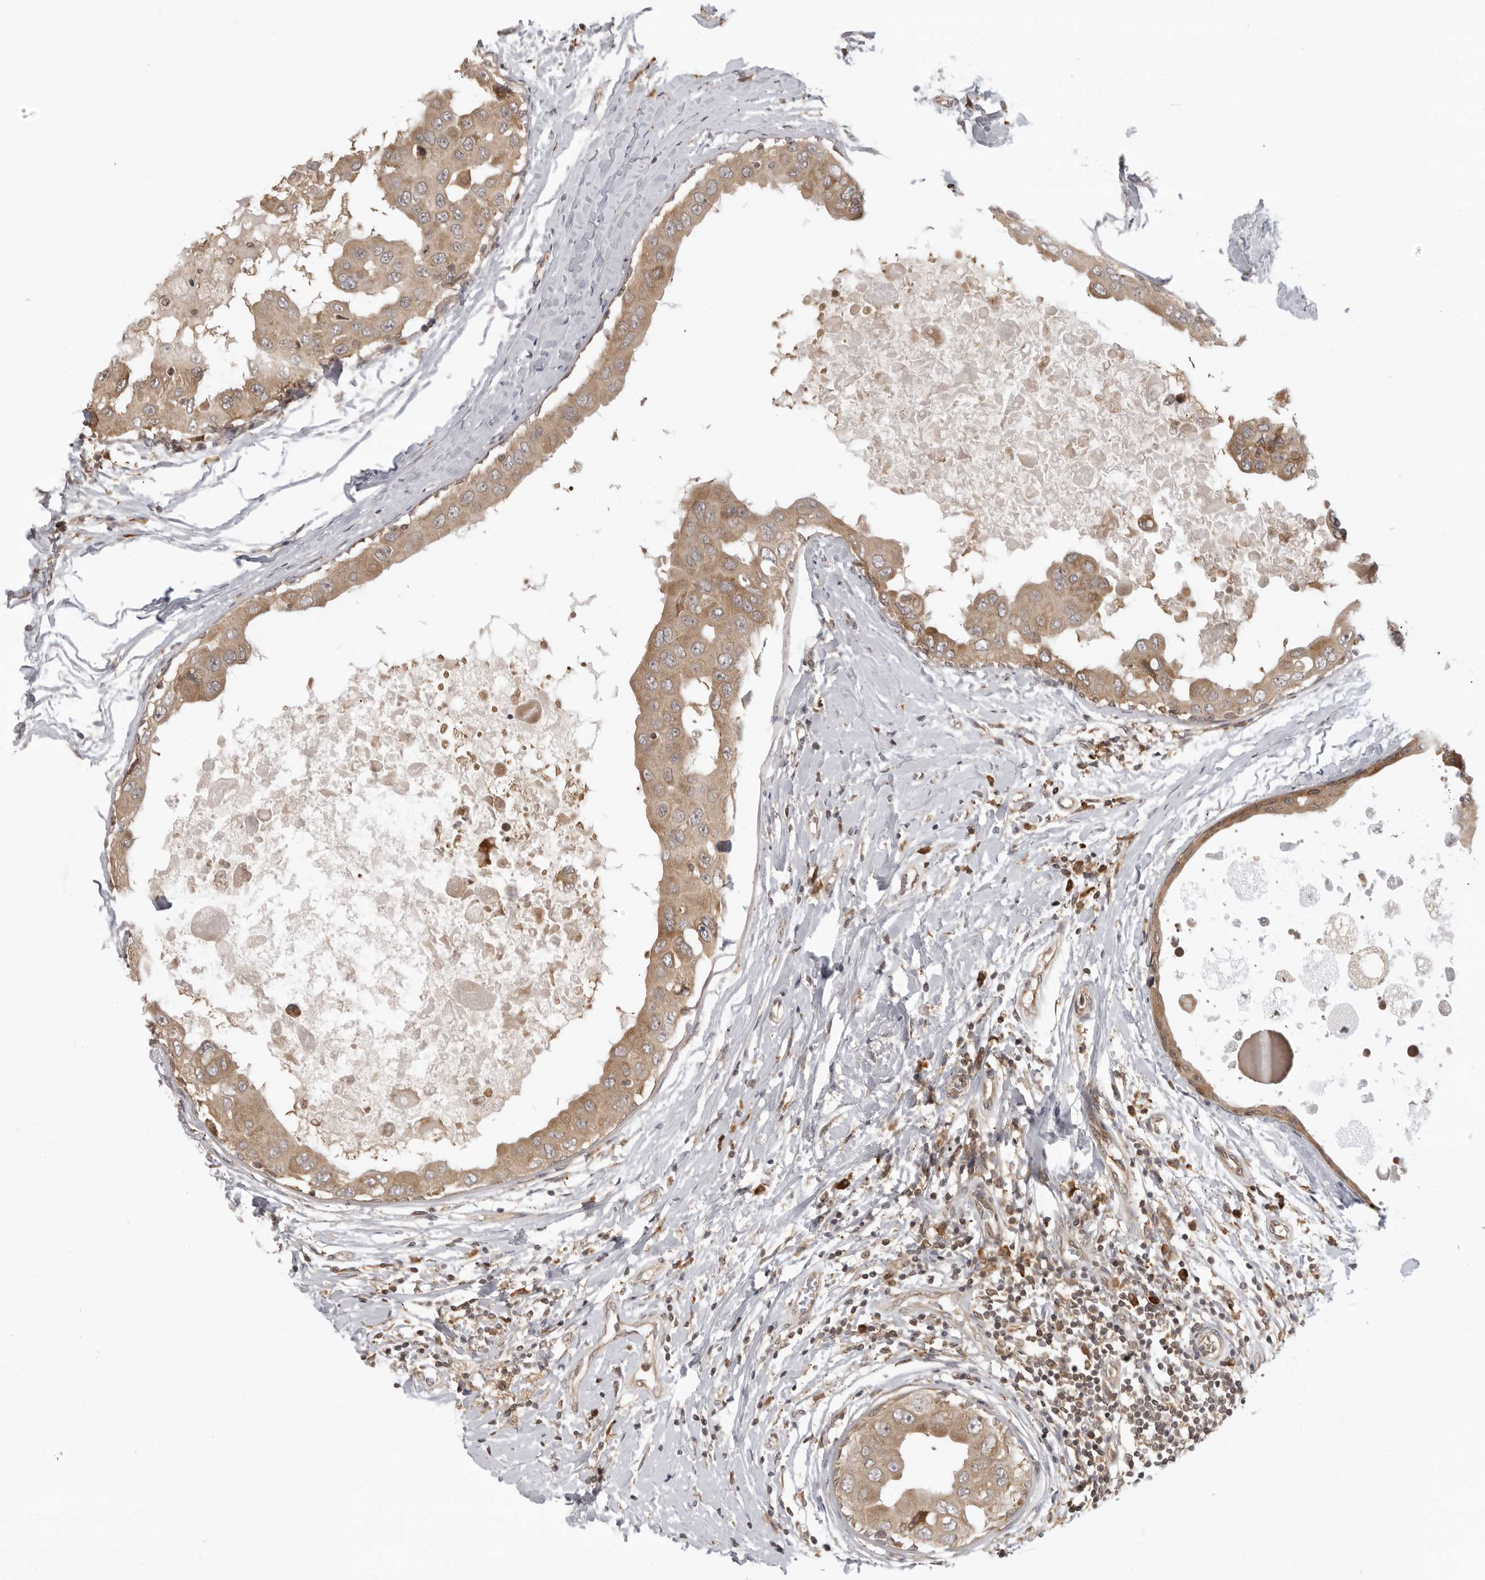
{"staining": {"intensity": "moderate", "quantity": ">75%", "location": "cytoplasmic/membranous"}, "tissue": "breast cancer", "cell_type": "Tumor cells", "image_type": "cancer", "snomed": [{"axis": "morphology", "description": "Duct carcinoma"}, {"axis": "topography", "description": "Breast"}], "caption": "Moderate cytoplasmic/membranous protein staining is appreciated in approximately >75% of tumor cells in infiltrating ductal carcinoma (breast).", "gene": "PRRC2A", "patient": {"sex": "female", "age": 27}}